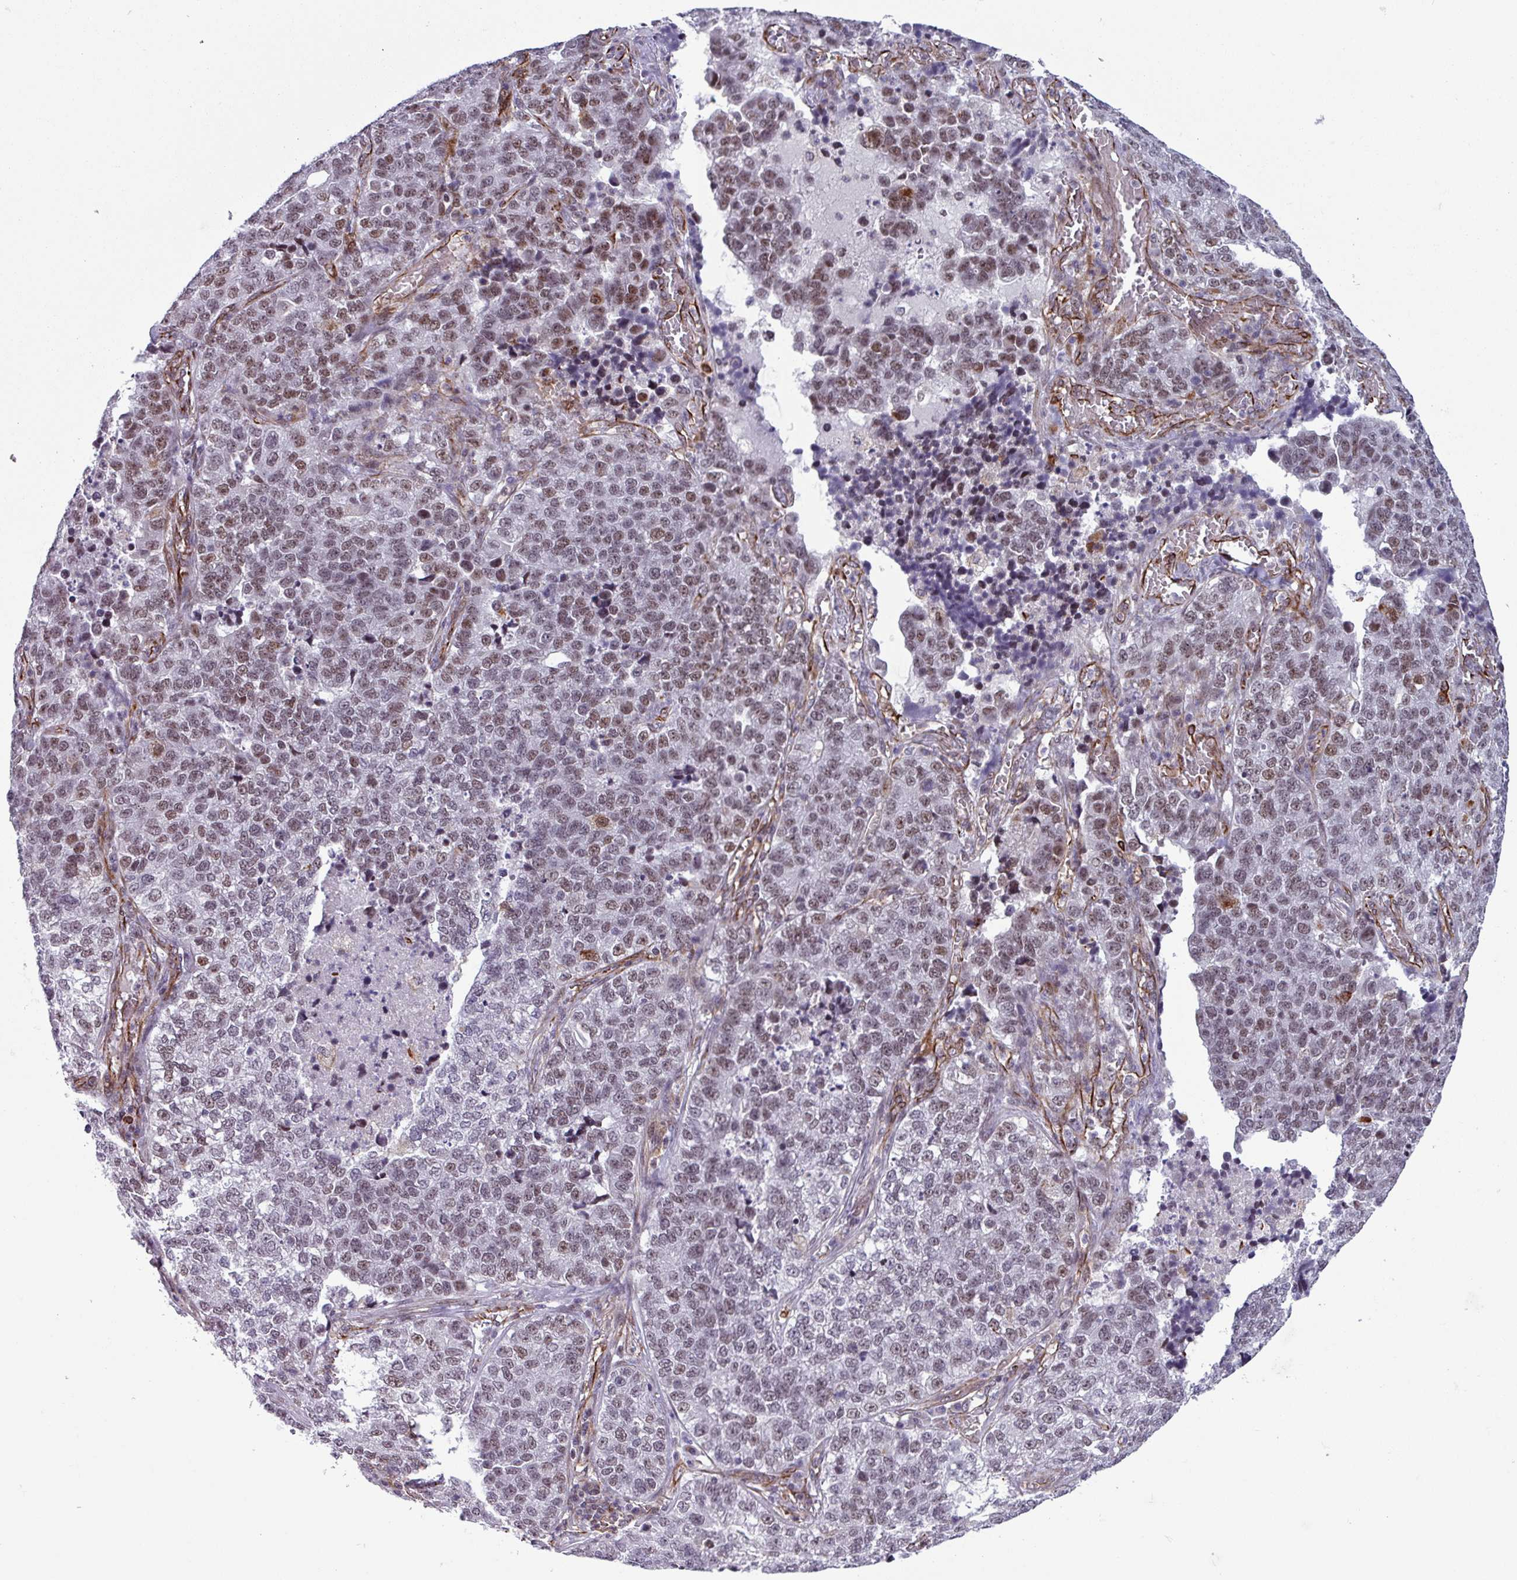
{"staining": {"intensity": "moderate", "quantity": ">75%", "location": "nuclear"}, "tissue": "lung cancer", "cell_type": "Tumor cells", "image_type": "cancer", "snomed": [{"axis": "morphology", "description": "Adenocarcinoma, NOS"}, {"axis": "topography", "description": "Lung"}], "caption": "IHC photomicrograph of neoplastic tissue: human lung cancer (adenocarcinoma) stained using immunohistochemistry (IHC) reveals medium levels of moderate protein expression localized specifically in the nuclear of tumor cells, appearing as a nuclear brown color.", "gene": "CHD3", "patient": {"sex": "male", "age": 49}}